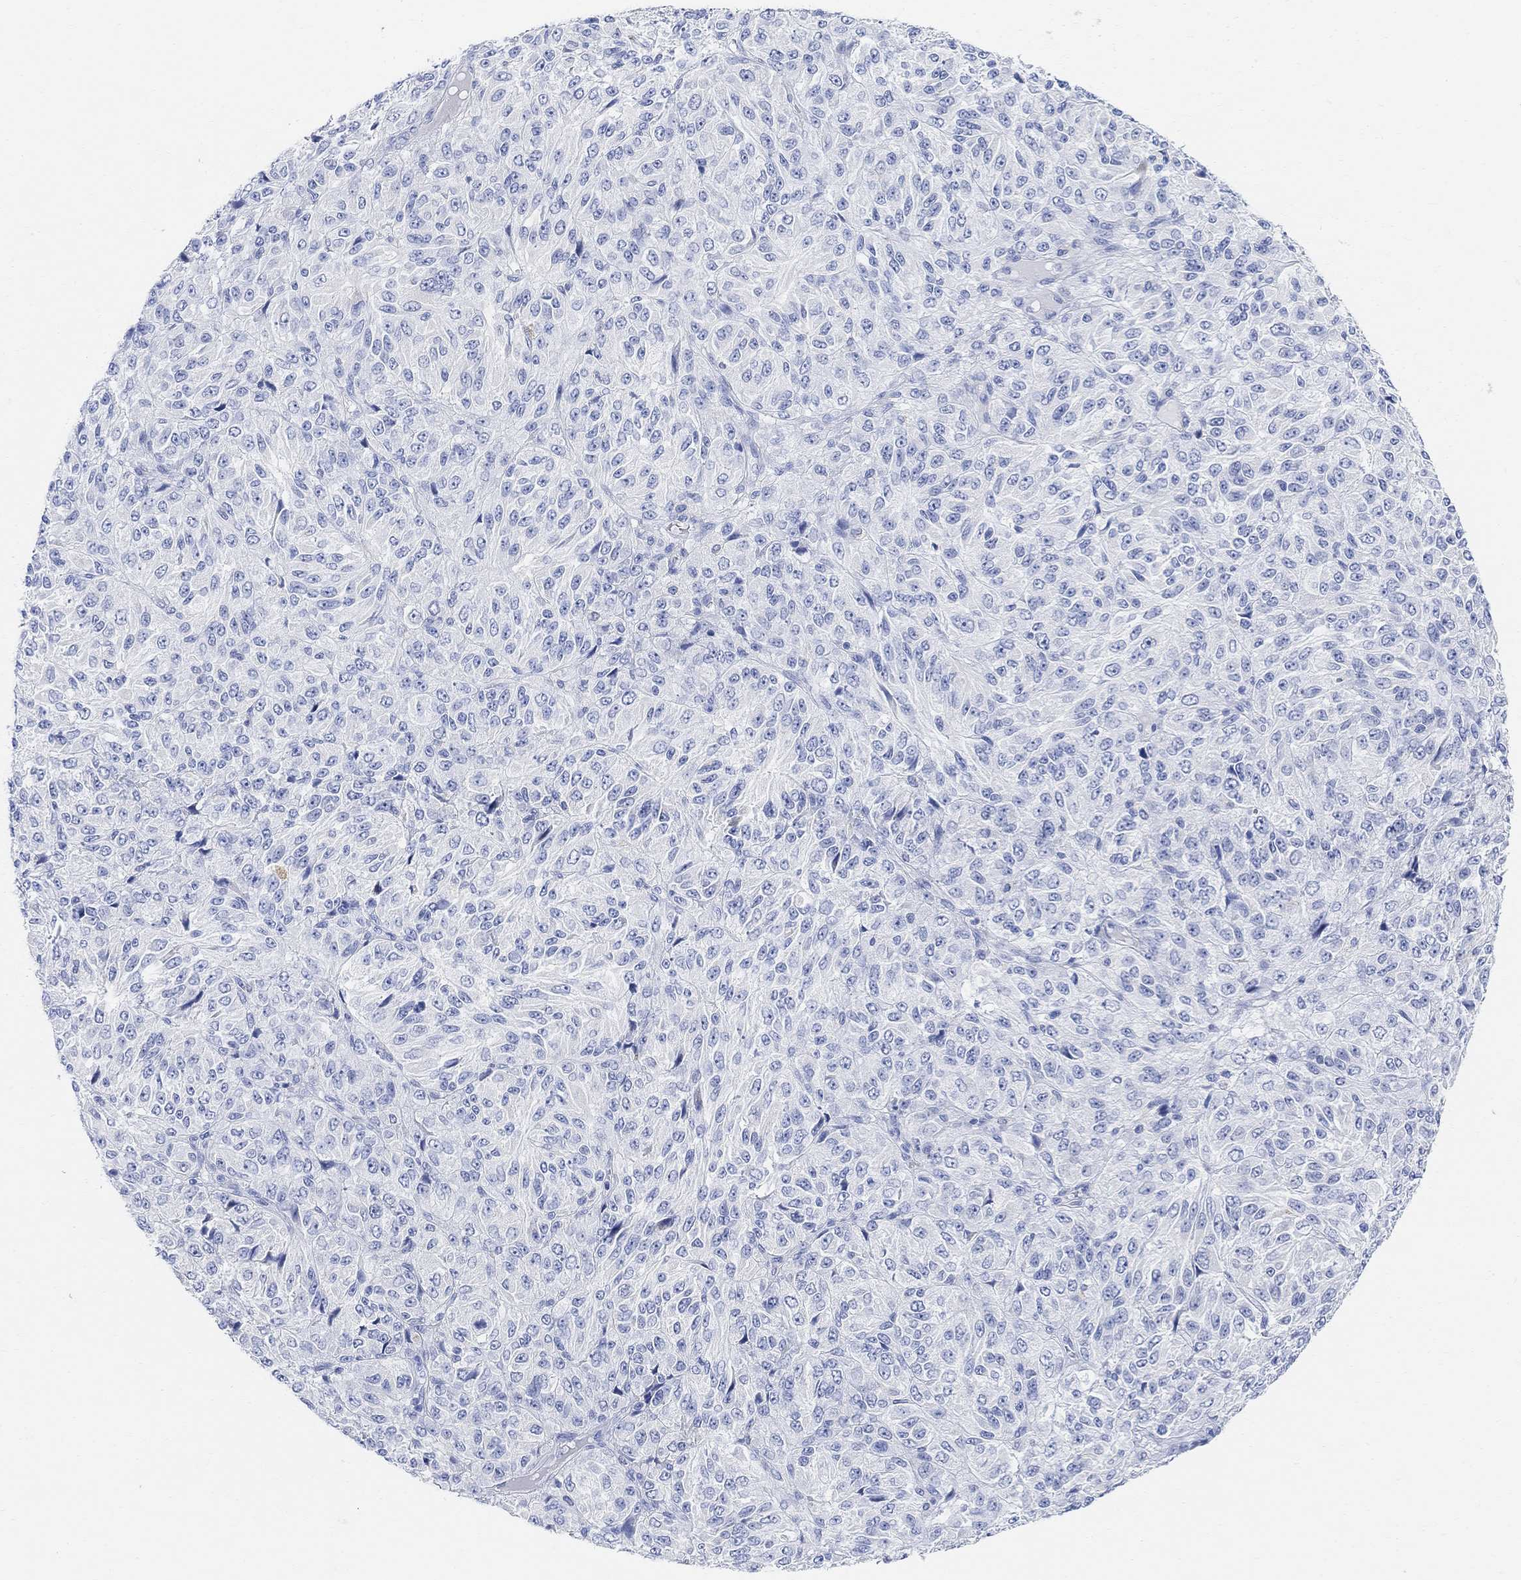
{"staining": {"intensity": "negative", "quantity": "none", "location": "none"}, "tissue": "melanoma", "cell_type": "Tumor cells", "image_type": "cancer", "snomed": [{"axis": "morphology", "description": "Malignant melanoma, Metastatic site"}, {"axis": "topography", "description": "Brain"}], "caption": "There is no significant positivity in tumor cells of melanoma.", "gene": "RETNLB", "patient": {"sex": "female", "age": 56}}